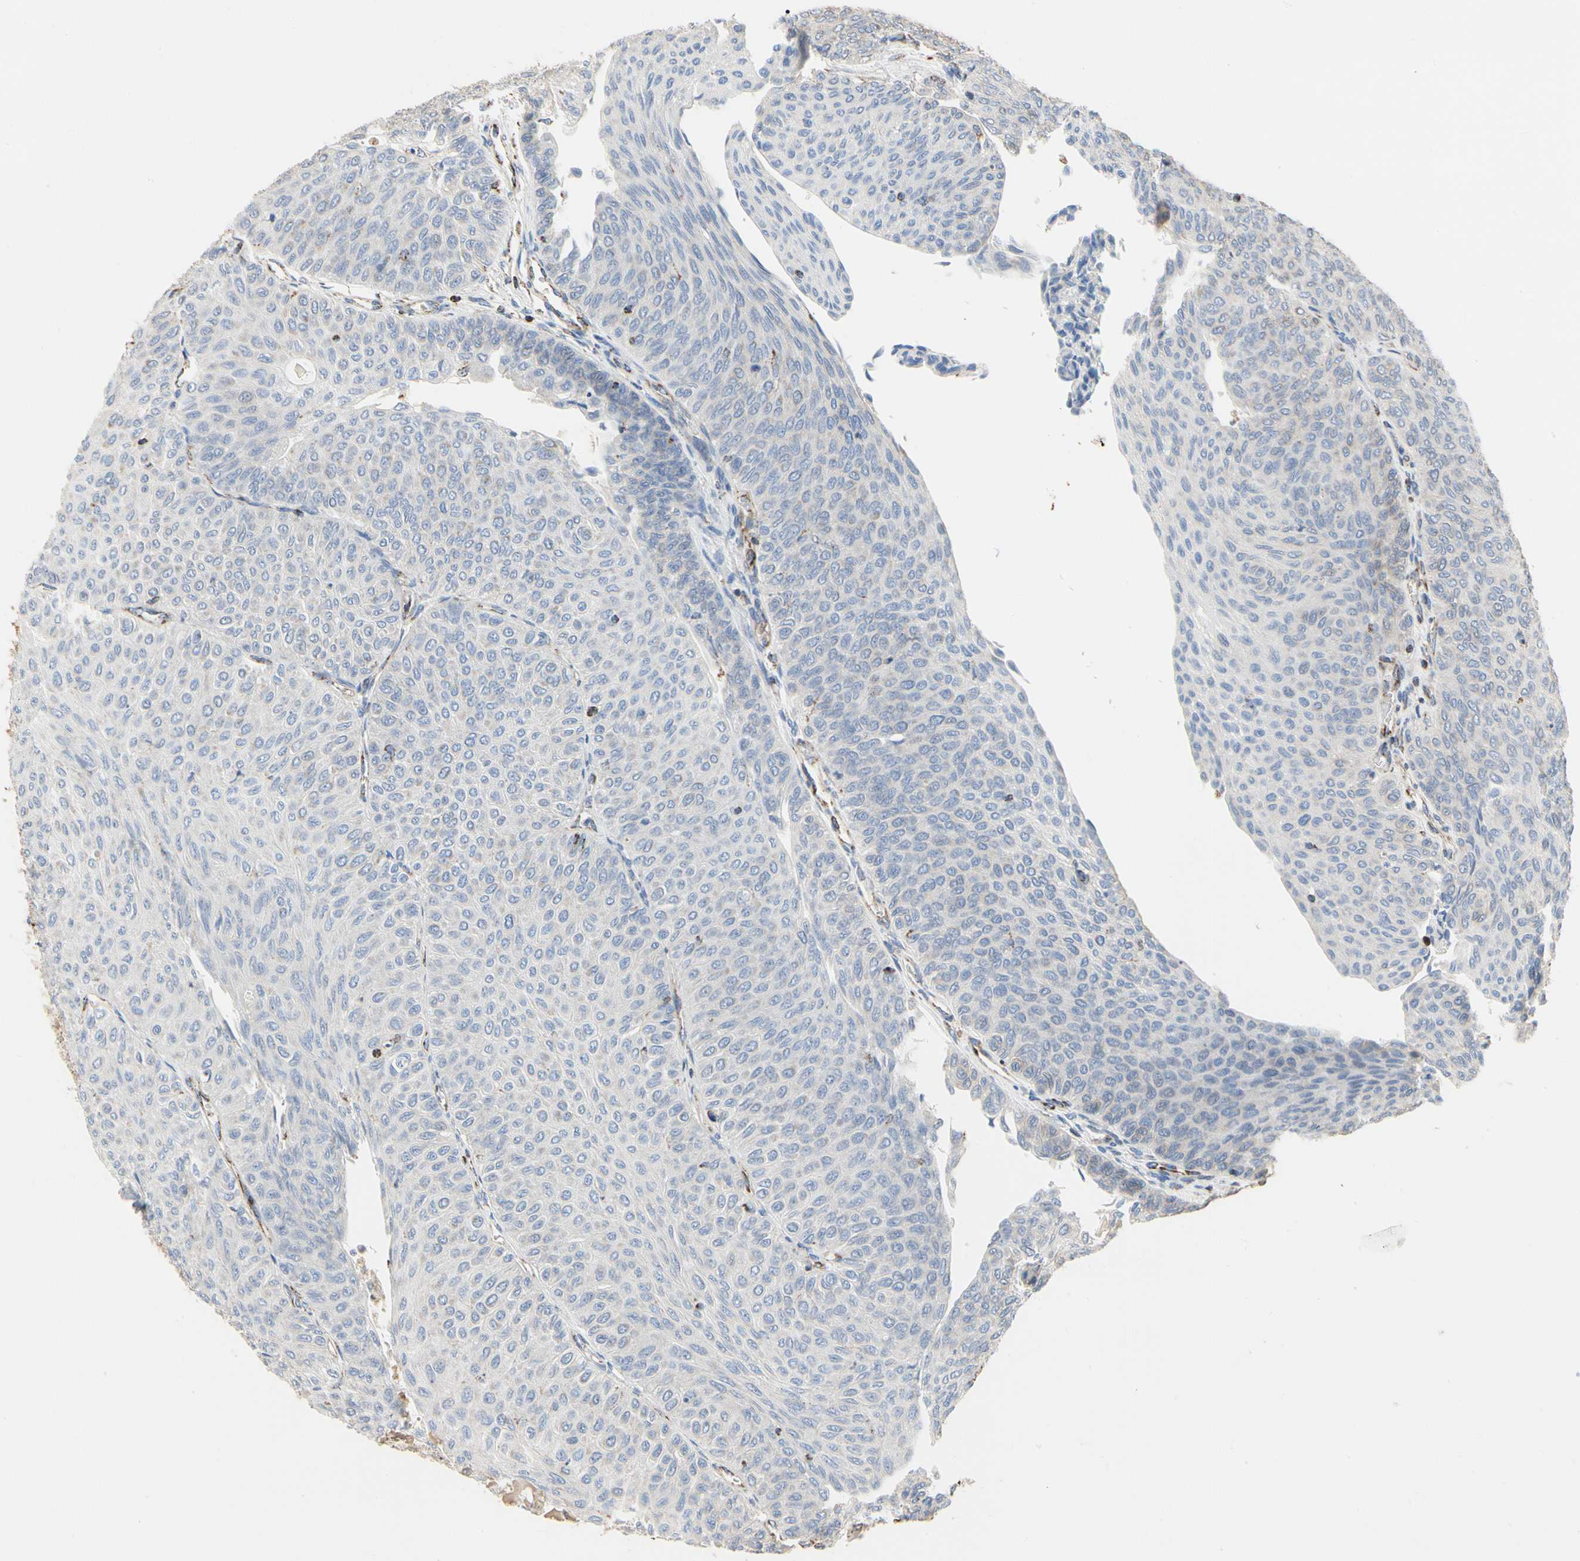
{"staining": {"intensity": "negative", "quantity": "none", "location": "none"}, "tissue": "urothelial cancer", "cell_type": "Tumor cells", "image_type": "cancer", "snomed": [{"axis": "morphology", "description": "Urothelial carcinoma, Low grade"}, {"axis": "topography", "description": "Urinary bladder"}], "caption": "A high-resolution image shows immunohistochemistry (IHC) staining of urothelial cancer, which demonstrates no significant positivity in tumor cells. (Immunohistochemistry (ihc), brightfield microscopy, high magnification).", "gene": "TUBA1A", "patient": {"sex": "male", "age": 78}}